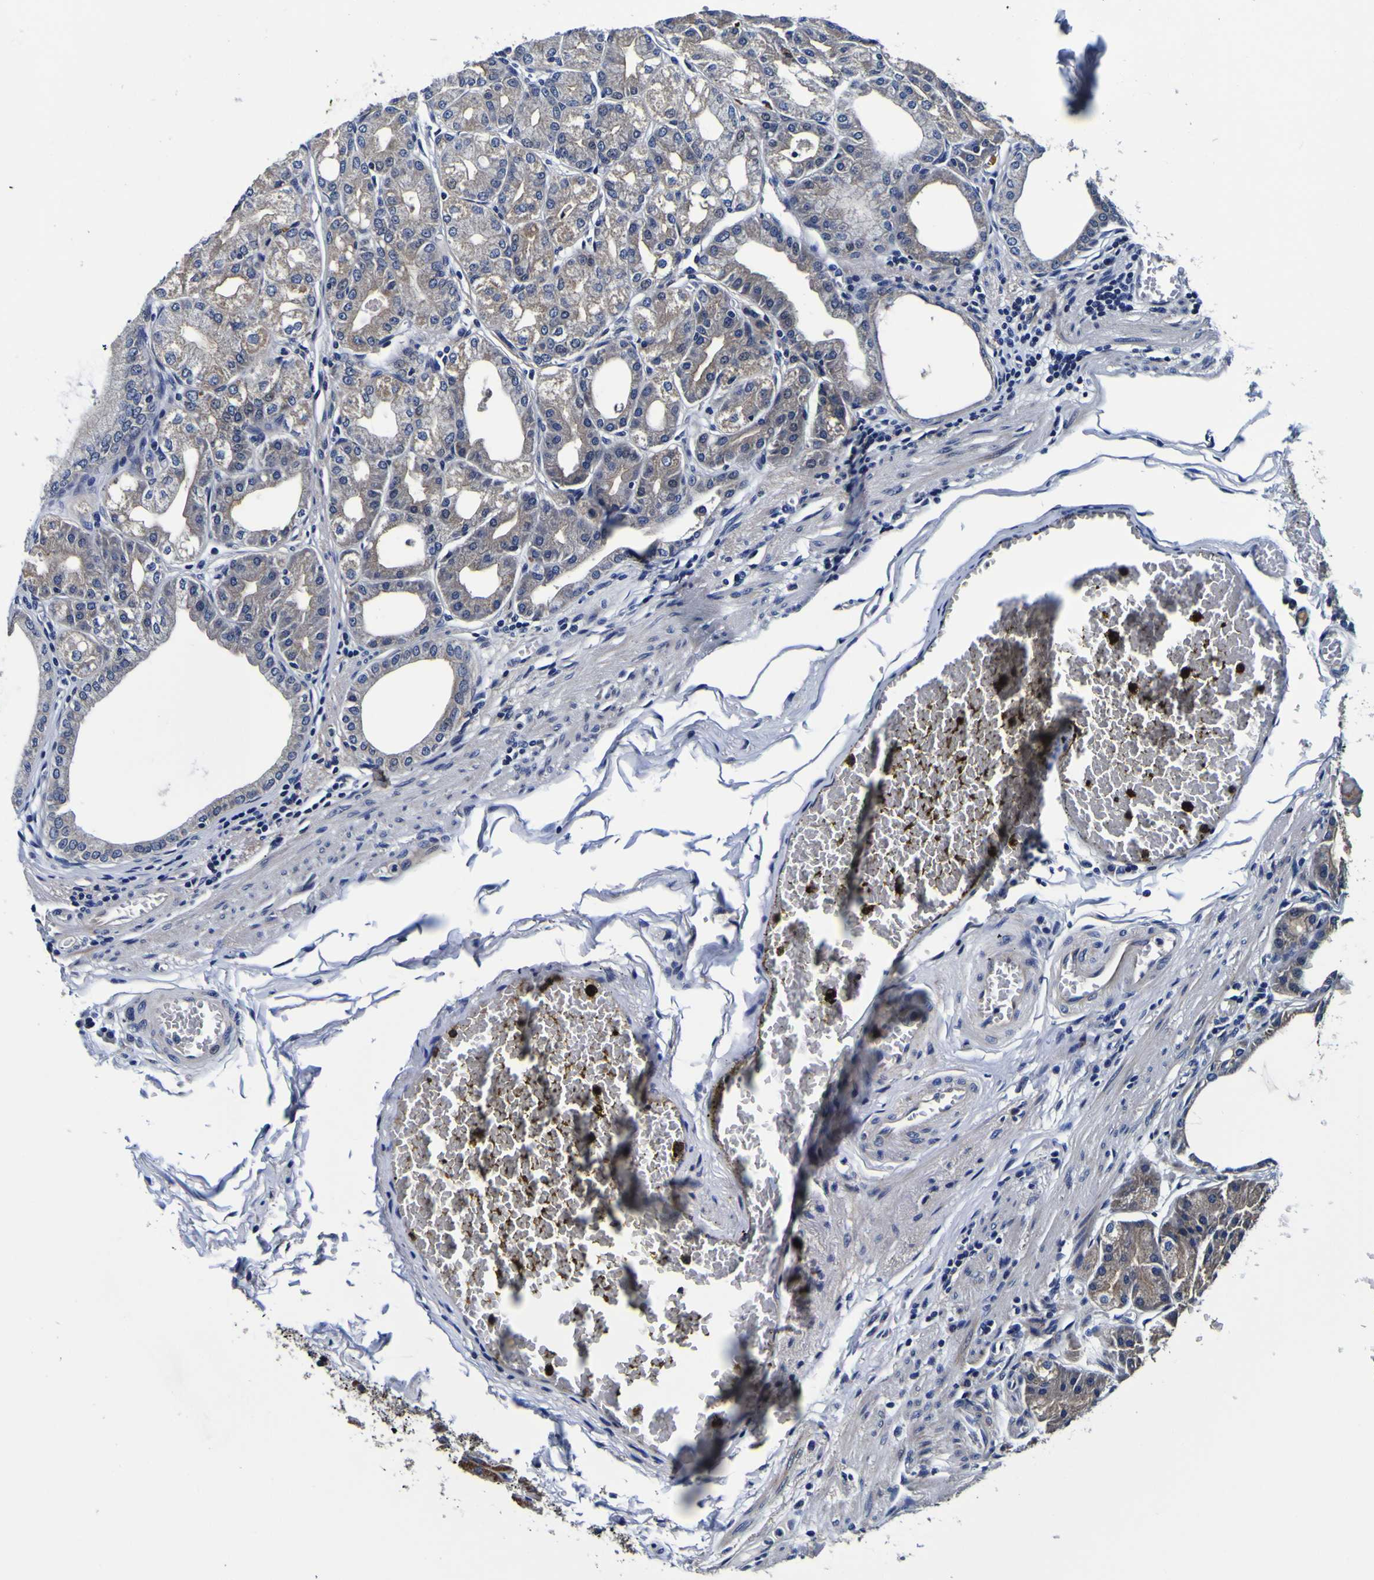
{"staining": {"intensity": "moderate", "quantity": "25%-75%", "location": "cytoplasmic/membranous"}, "tissue": "stomach", "cell_type": "Glandular cells", "image_type": "normal", "snomed": [{"axis": "morphology", "description": "Normal tissue, NOS"}, {"axis": "topography", "description": "Stomach, lower"}], "caption": "Stomach was stained to show a protein in brown. There is medium levels of moderate cytoplasmic/membranous expression in approximately 25%-75% of glandular cells. The staining was performed using DAB (3,3'-diaminobenzidine), with brown indicating positive protein expression. Nuclei are stained blue with hematoxylin.", "gene": "PDLIM4", "patient": {"sex": "male", "age": 71}}